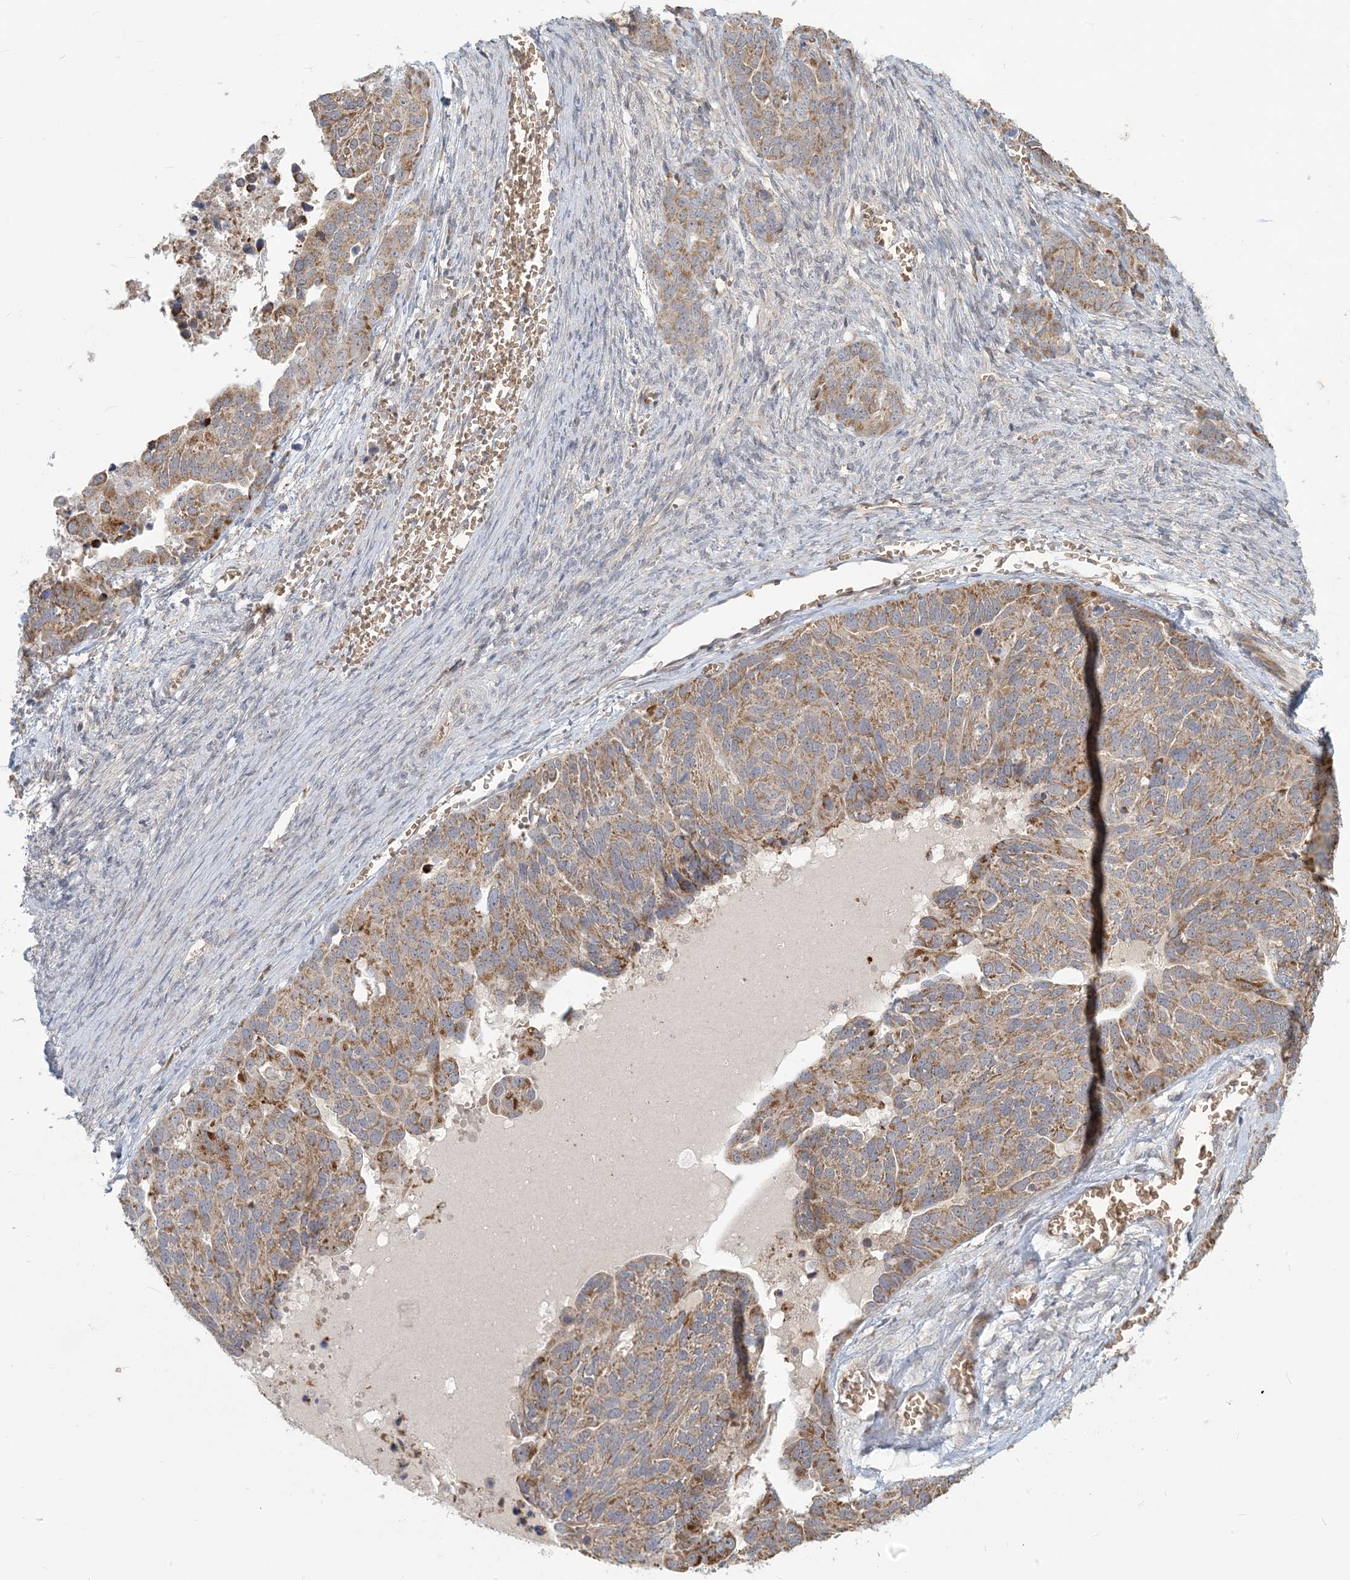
{"staining": {"intensity": "moderate", "quantity": ">75%", "location": "cytoplasmic/membranous"}, "tissue": "ovarian cancer", "cell_type": "Tumor cells", "image_type": "cancer", "snomed": [{"axis": "morphology", "description": "Cystadenocarcinoma, serous, NOS"}, {"axis": "topography", "description": "Ovary"}], "caption": "Immunohistochemistry (IHC) photomicrograph of neoplastic tissue: human ovarian cancer (serous cystadenocarcinoma) stained using immunohistochemistry displays medium levels of moderate protein expression localized specifically in the cytoplasmic/membranous of tumor cells, appearing as a cytoplasmic/membranous brown color.", "gene": "PUSL1", "patient": {"sex": "female", "age": 44}}